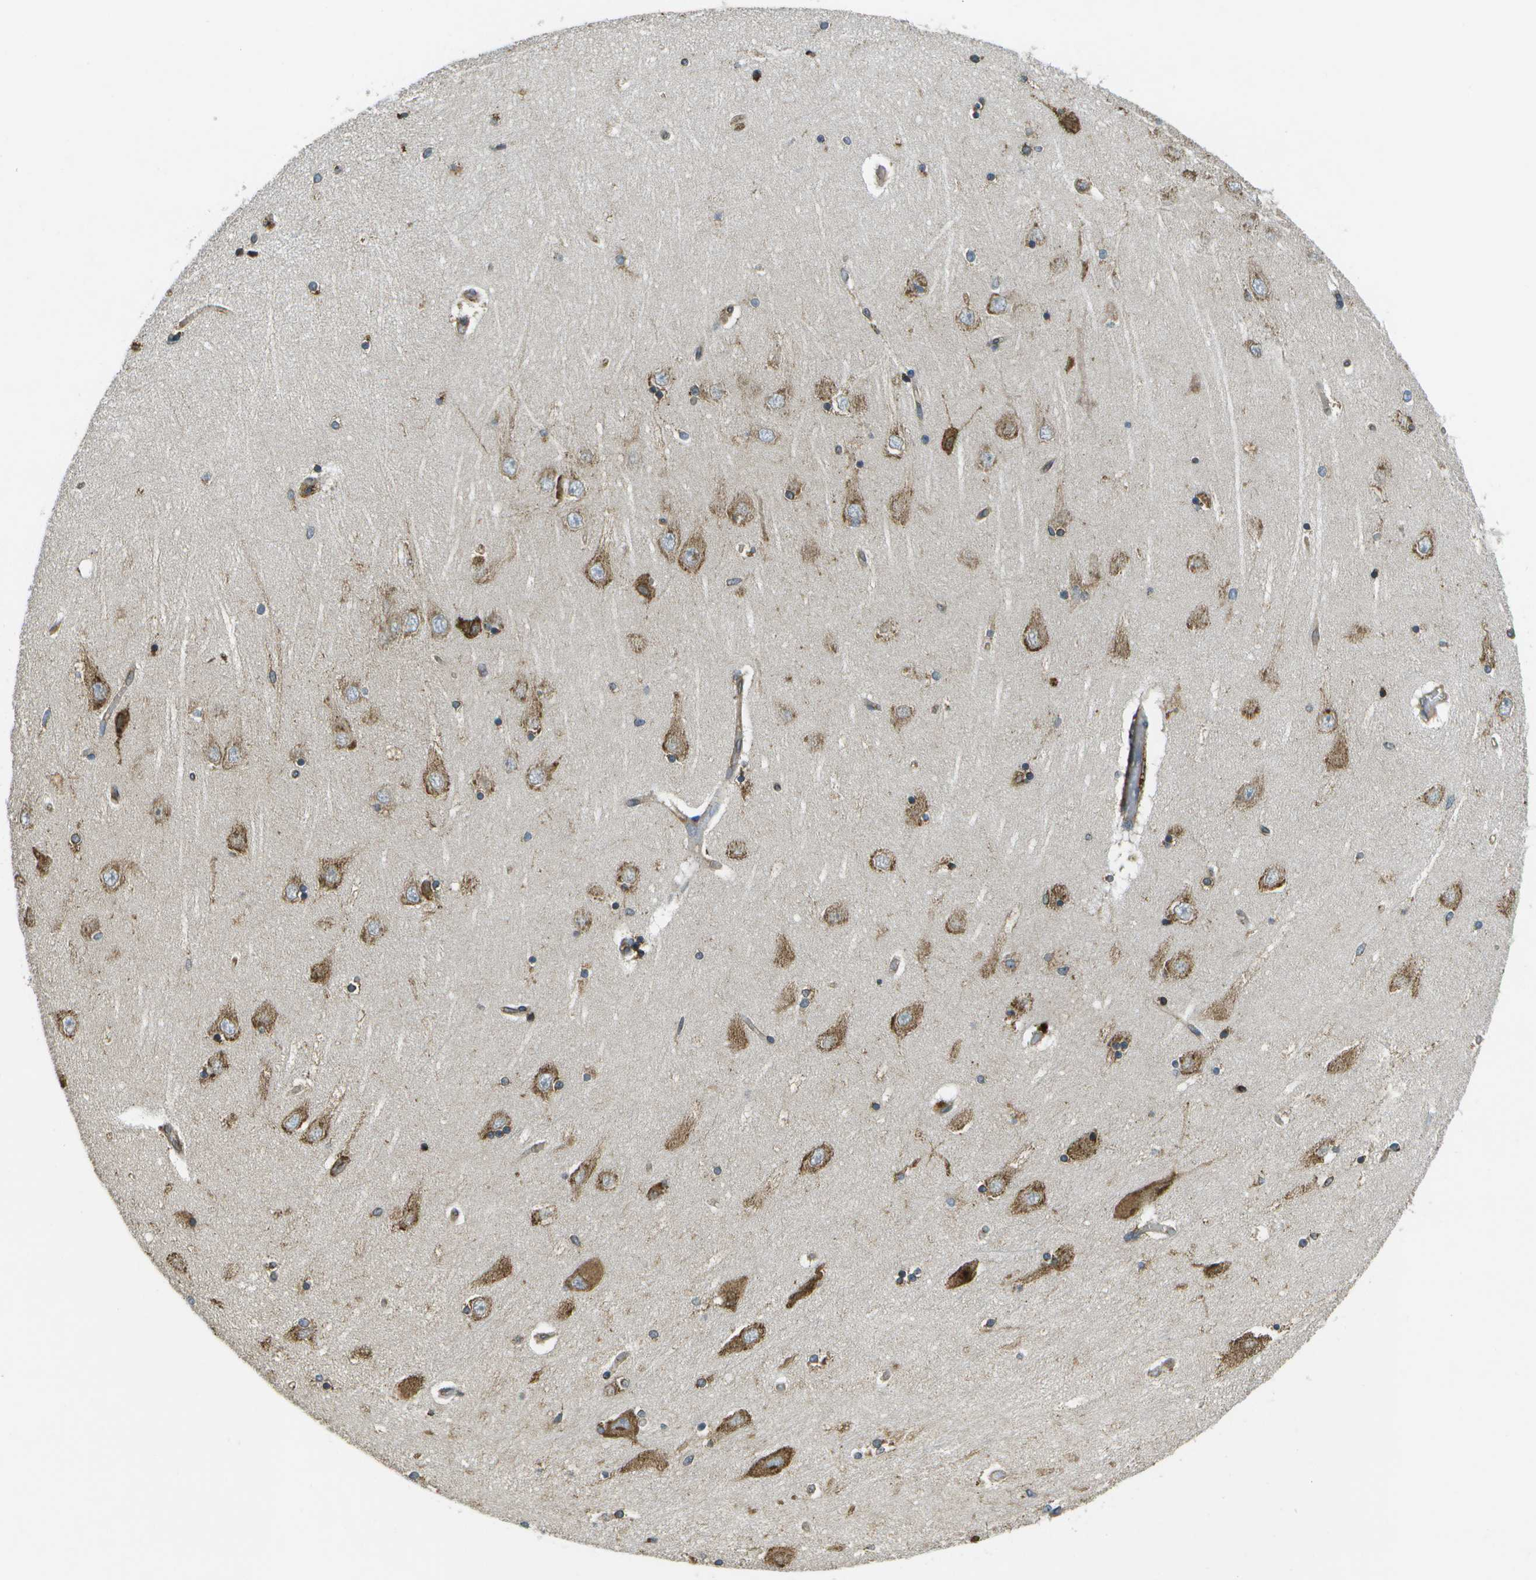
{"staining": {"intensity": "strong", "quantity": "25%-75%", "location": "cytoplasmic/membranous"}, "tissue": "hippocampus", "cell_type": "Glial cells", "image_type": "normal", "snomed": [{"axis": "morphology", "description": "Normal tissue, NOS"}, {"axis": "topography", "description": "Hippocampus"}], "caption": "This image shows IHC staining of normal human hippocampus, with high strong cytoplasmic/membranous positivity in about 25%-75% of glial cells.", "gene": "PDIA4", "patient": {"sex": "female", "age": 54}}